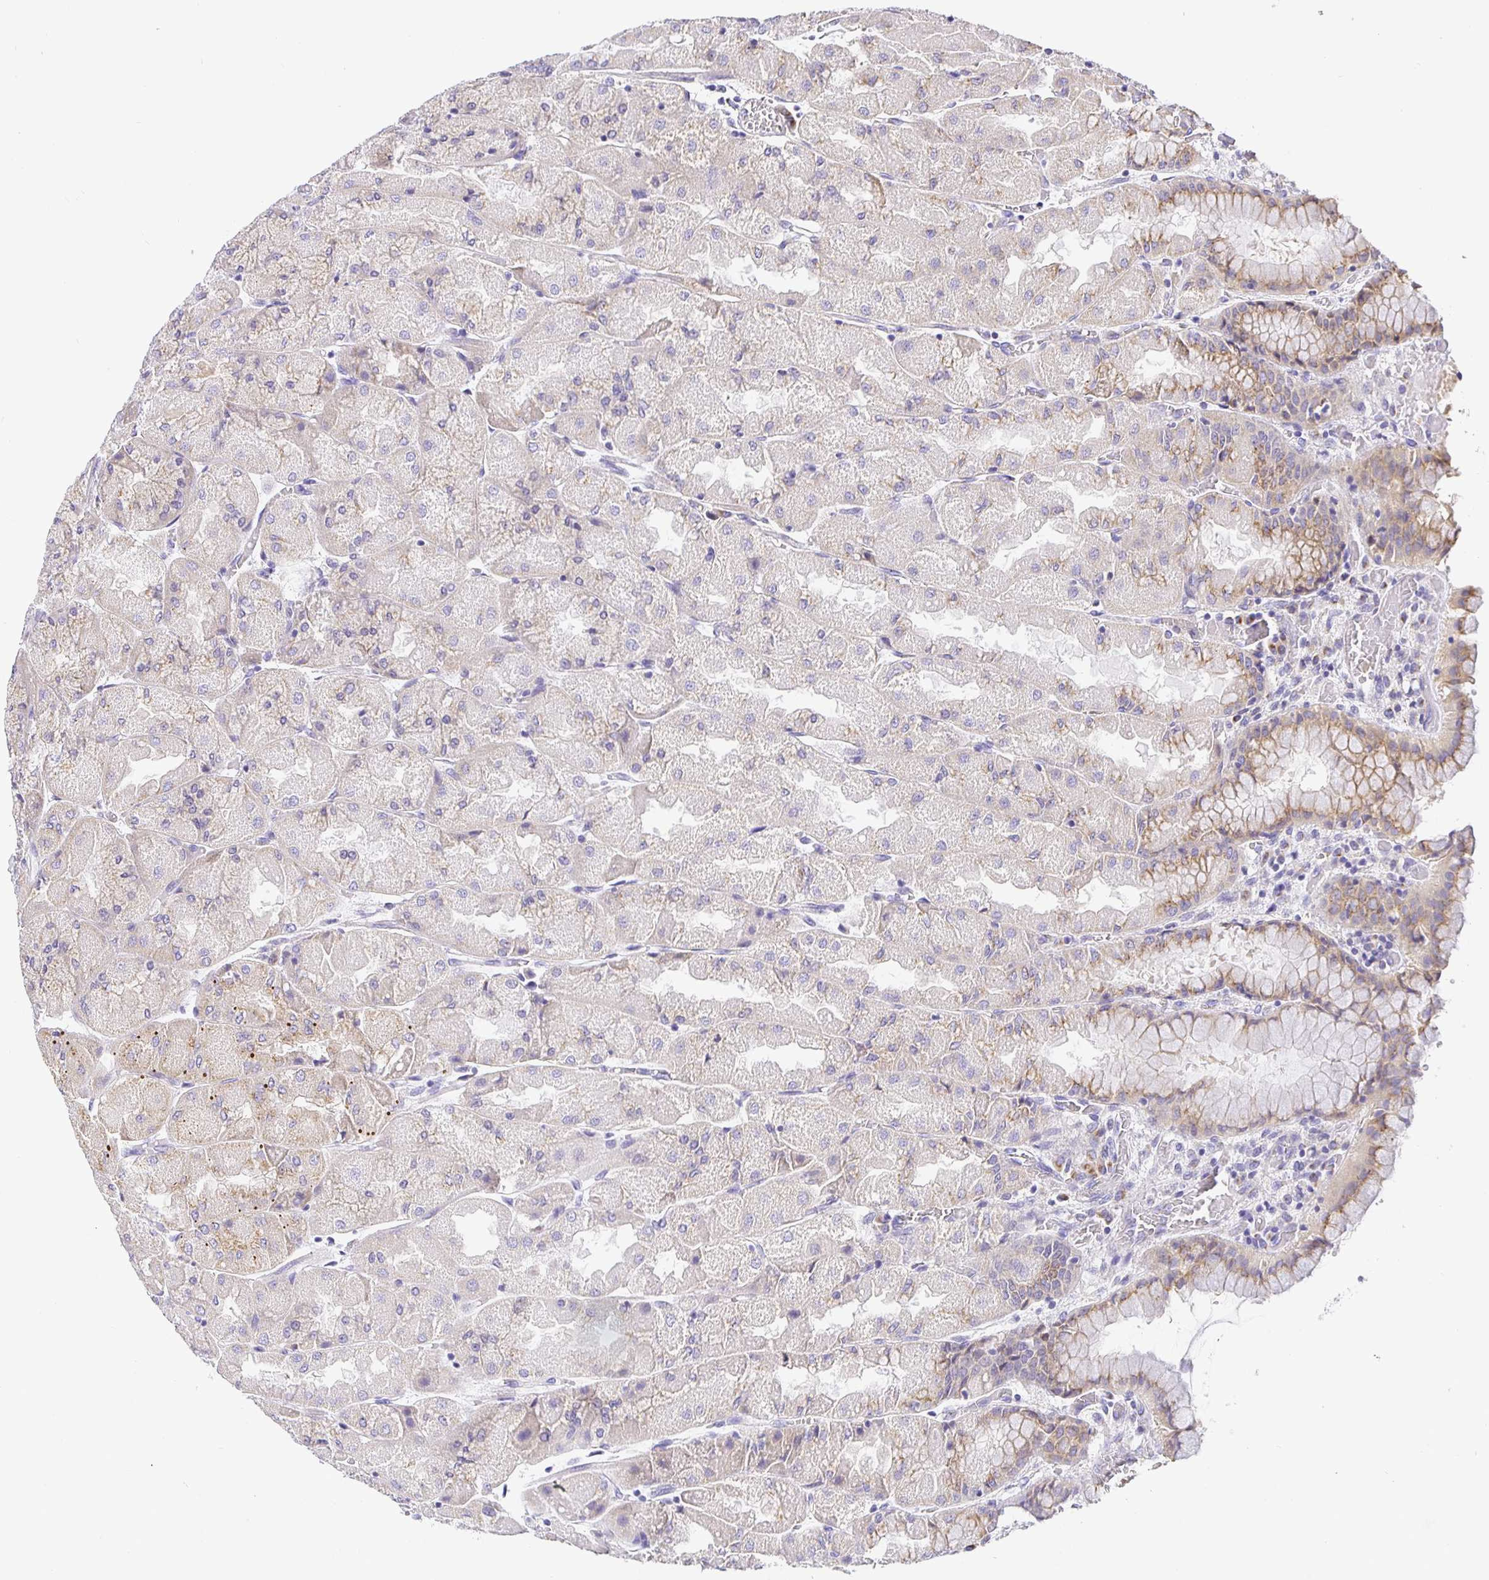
{"staining": {"intensity": "moderate", "quantity": "<25%", "location": "cytoplasmic/membranous"}, "tissue": "stomach", "cell_type": "Glandular cells", "image_type": "normal", "snomed": [{"axis": "morphology", "description": "Normal tissue, NOS"}, {"axis": "topography", "description": "Stomach"}], "caption": "Immunohistochemical staining of normal stomach displays <25% levels of moderate cytoplasmic/membranous protein positivity in about <25% of glandular cells.", "gene": "OPALIN", "patient": {"sex": "female", "age": 61}}